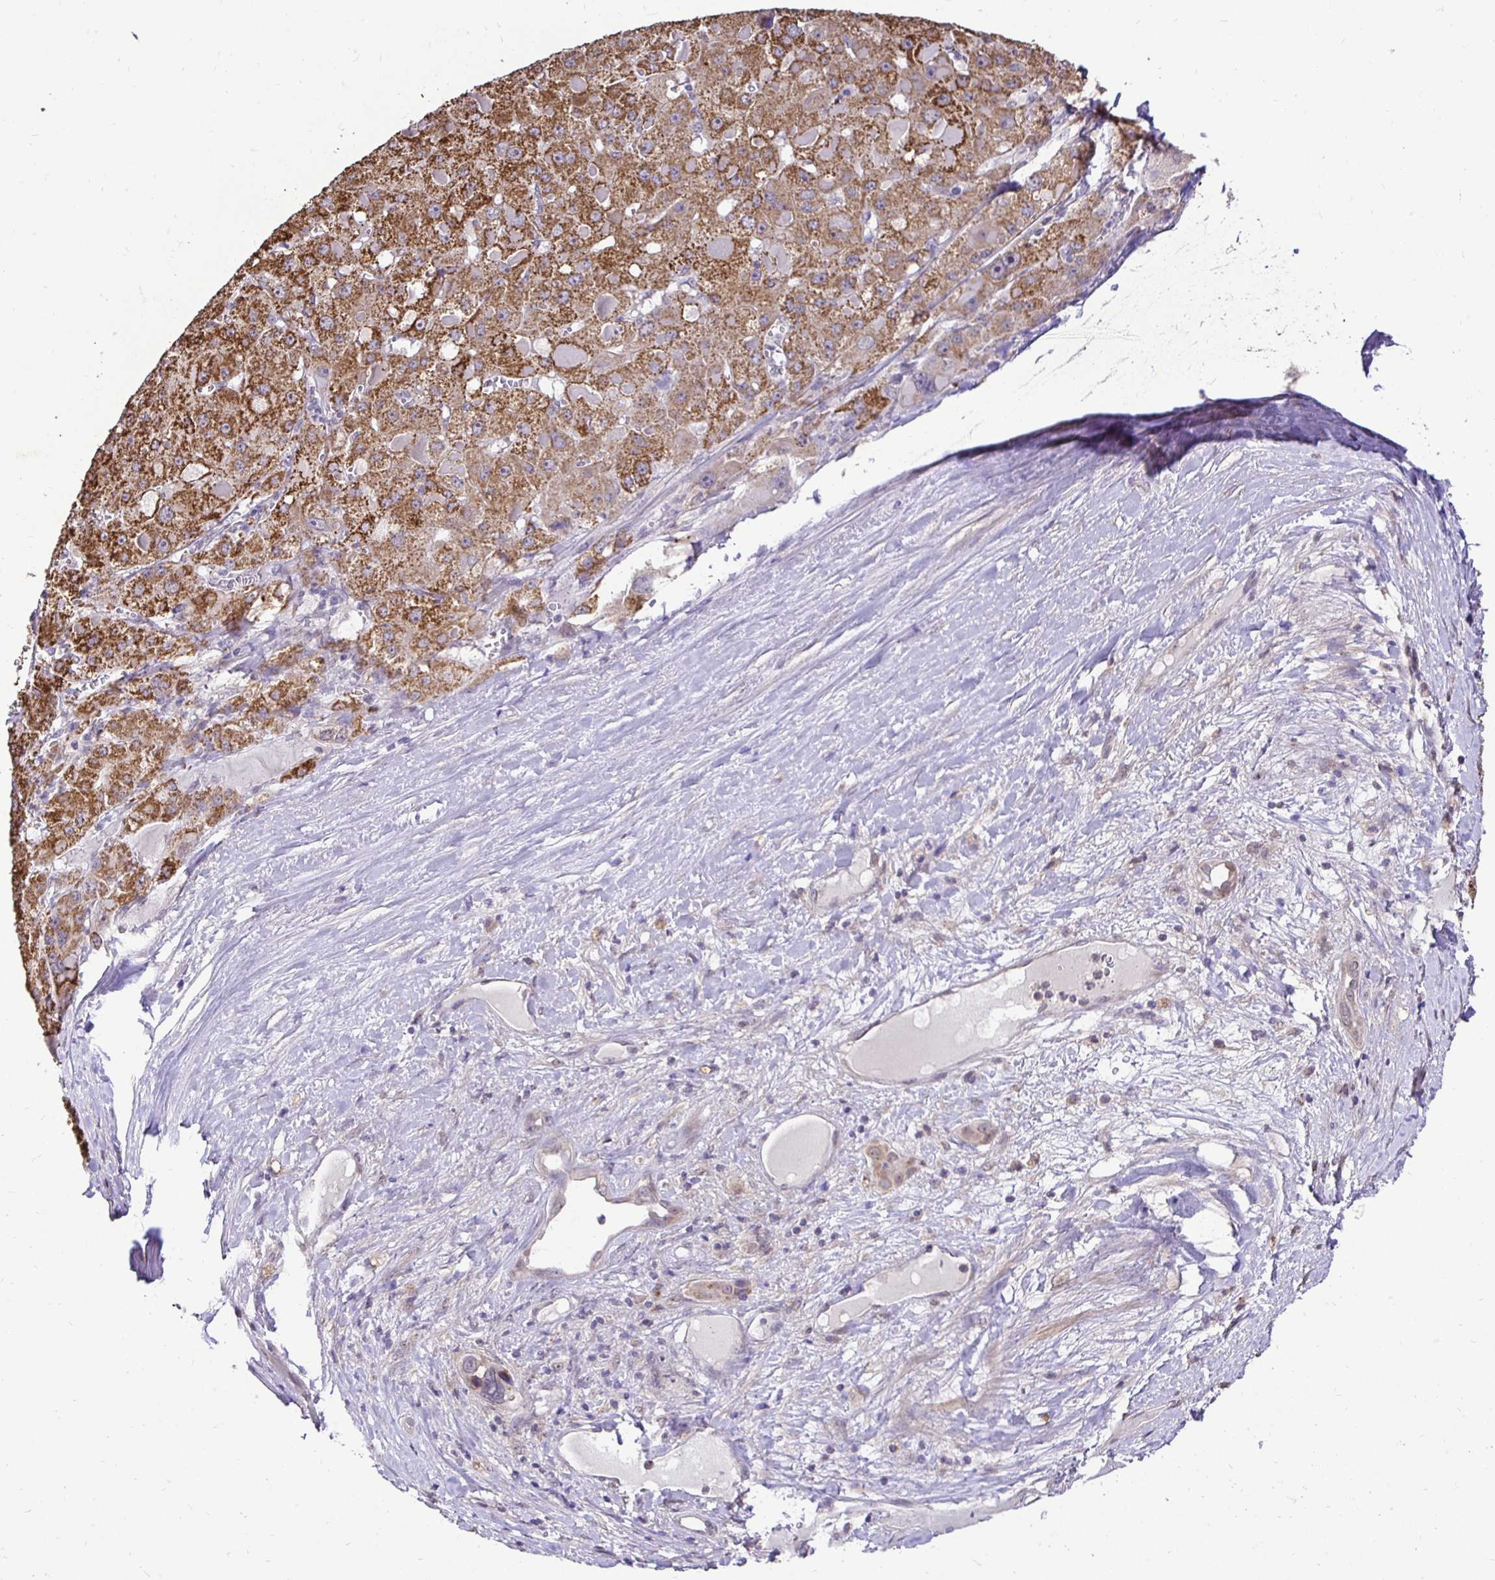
{"staining": {"intensity": "moderate", "quantity": ">75%", "location": "cytoplasmic/membranous"}, "tissue": "liver cancer", "cell_type": "Tumor cells", "image_type": "cancer", "snomed": [{"axis": "morphology", "description": "Carcinoma, Hepatocellular, NOS"}, {"axis": "topography", "description": "Liver"}], "caption": "Immunohistochemical staining of human hepatocellular carcinoma (liver) reveals medium levels of moderate cytoplasmic/membranous expression in about >75% of tumor cells.", "gene": "RHEBL1", "patient": {"sex": "female", "age": 73}}